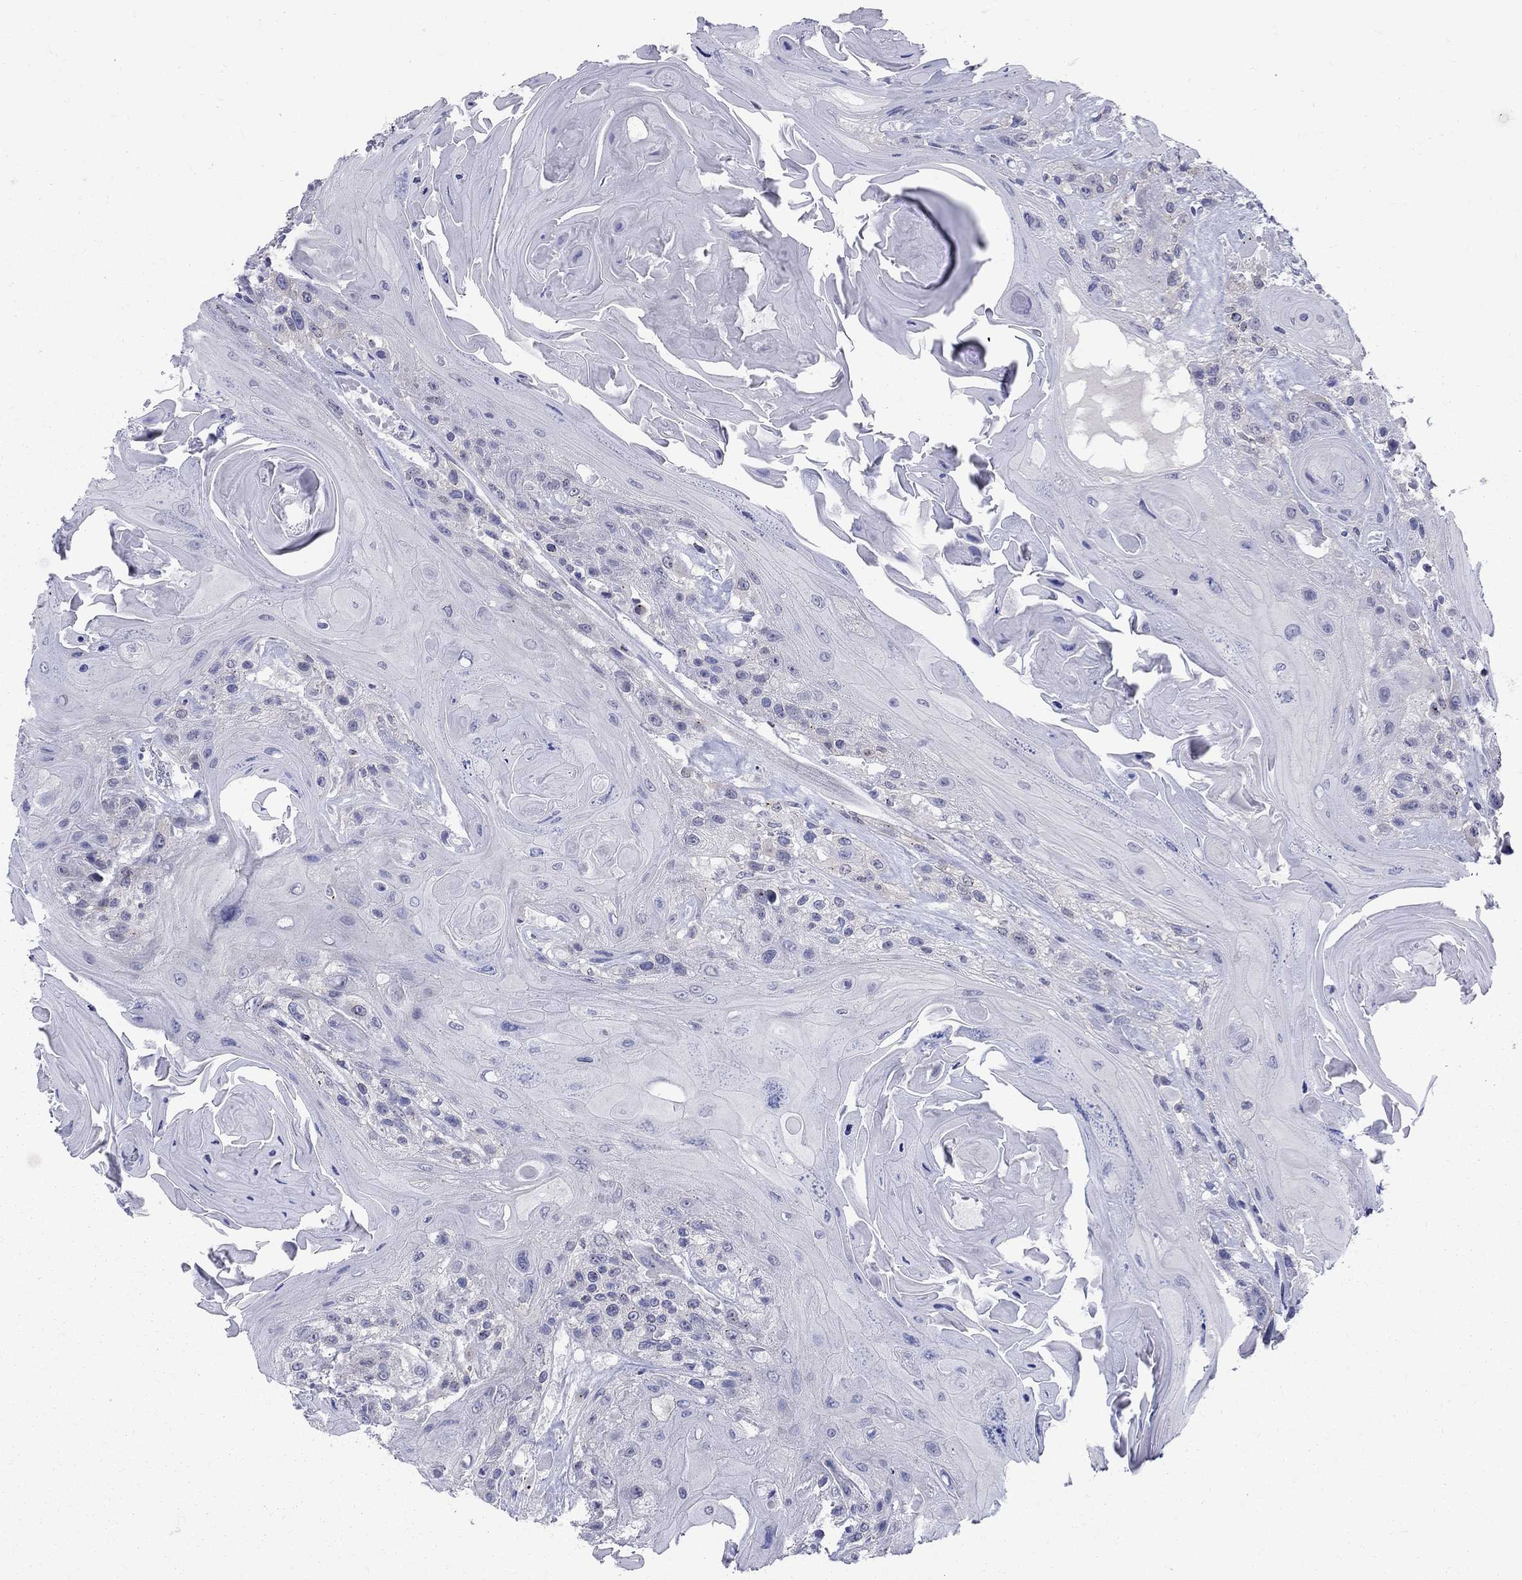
{"staining": {"intensity": "negative", "quantity": "none", "location": "none"}, "tissue": "head and neck cancer", "cell_type": "Tumor cells", "image_type": "cancer", "snomed": [{"axis": "morphology", "description": "Squamous cell carcinoma, NOS"}, {"axis": "topography", "description": "Head-Neck"}], "caption": "Immunohistochemical staining of human head and neck cancer (squamous cell carcinoma) exhibits no significant staining in tumor cells. (DAB immunohistochemistry with hematoxylin counter stain).", "gene": "CEP43", "patient": {"sex": "female", "age": 59}}